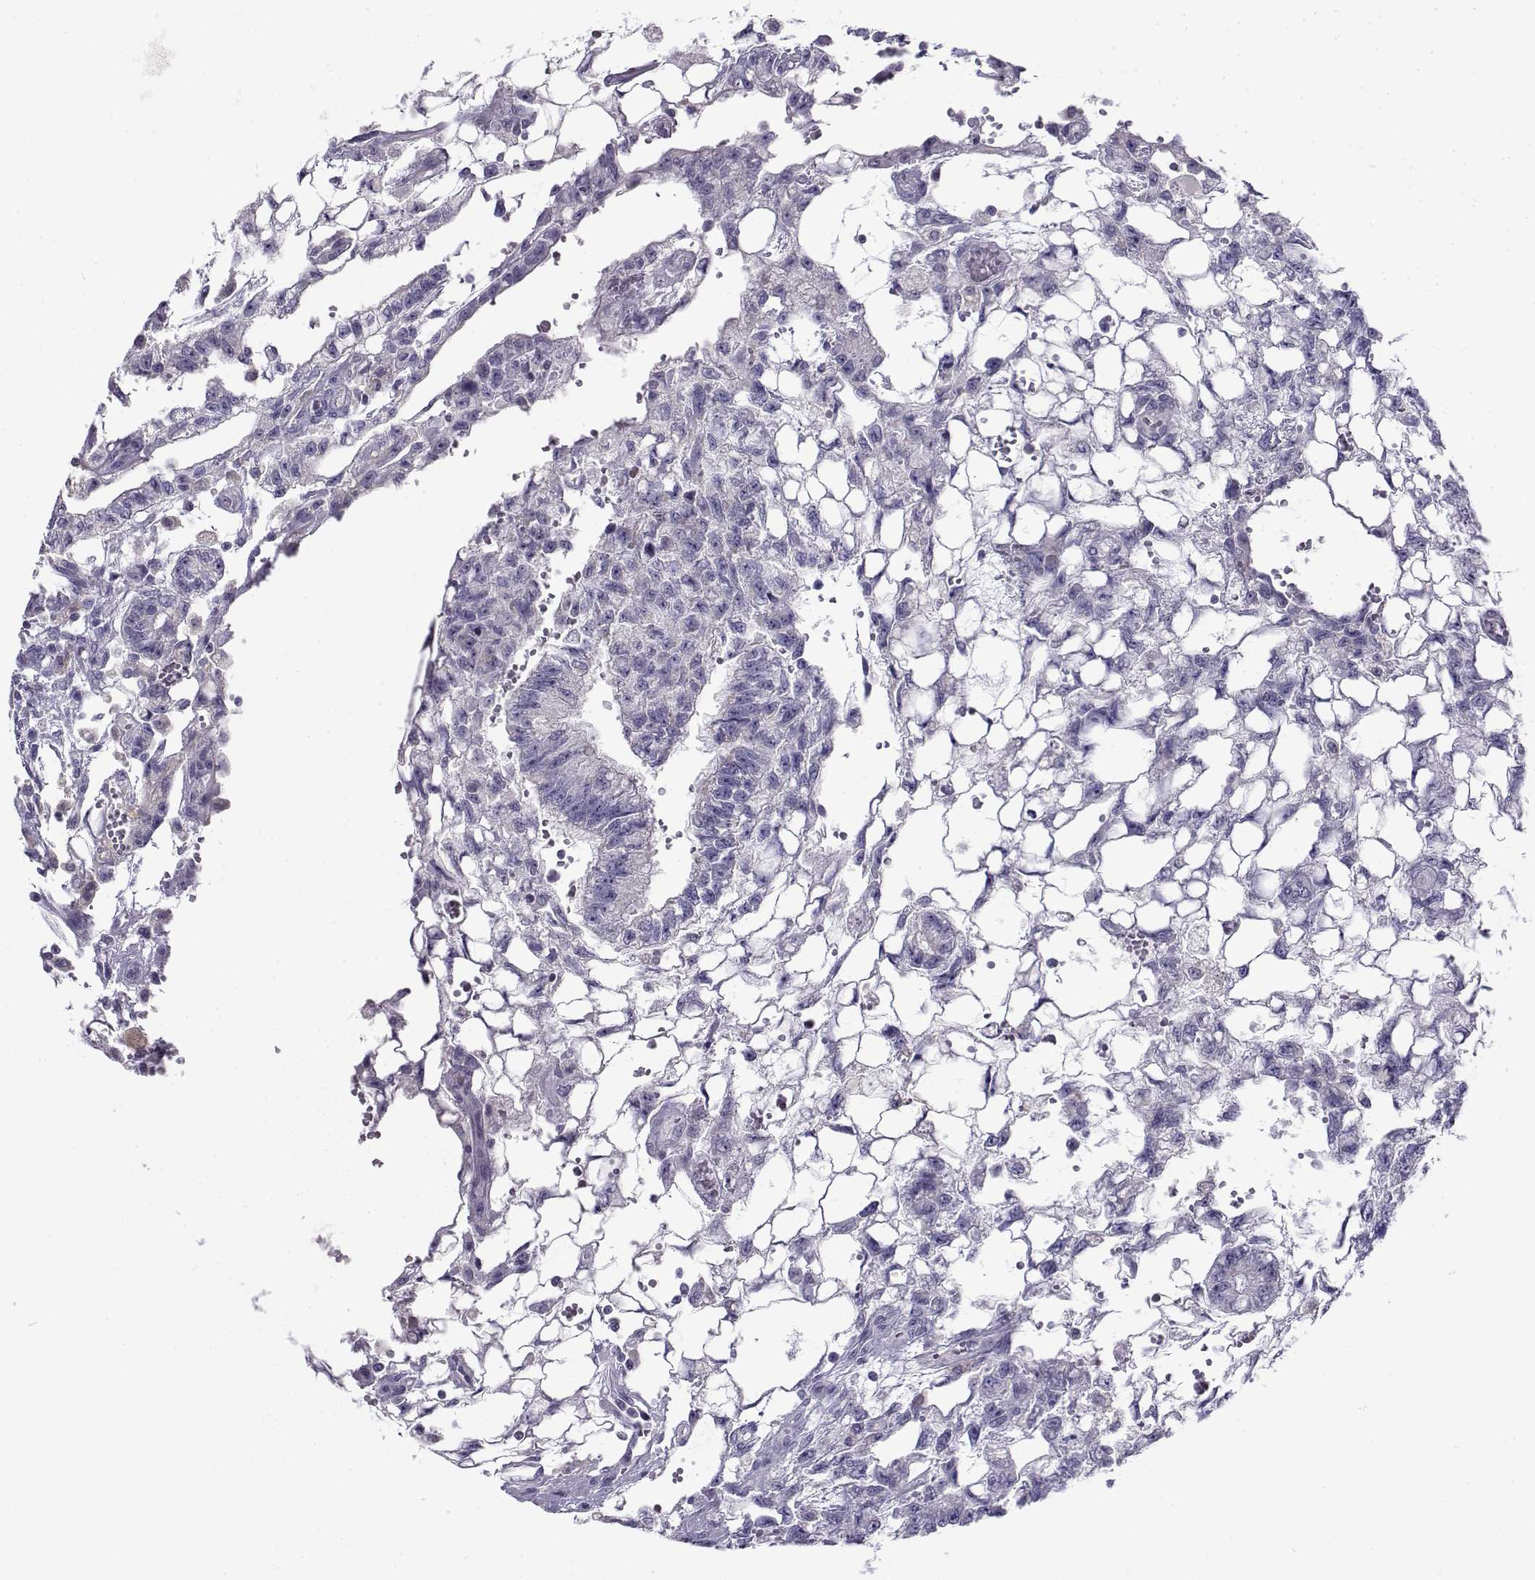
{"staining": {"intensity": "negative", "quantity": "none", "location": "none"}, "tissue": "testis cancer", "cell_type": "Tumor cells", "image_type": "cancer", "snomed": [{"axis": "morphology", "description": "Carcinoma, Embryonal, NOS"}, {"axis": "topography", "description": "Testis"}], "caption": "IHC image of neoplastic tissue: embryonal carcinoma (testis) stained with DAB exhibits no significant protein staining in tumor cells. (Immunohistochemistry (ihc), brightfield microscopy, high magnification).", "gene": "FAM166A", "patient": {"sex": "male", "age": 32}}